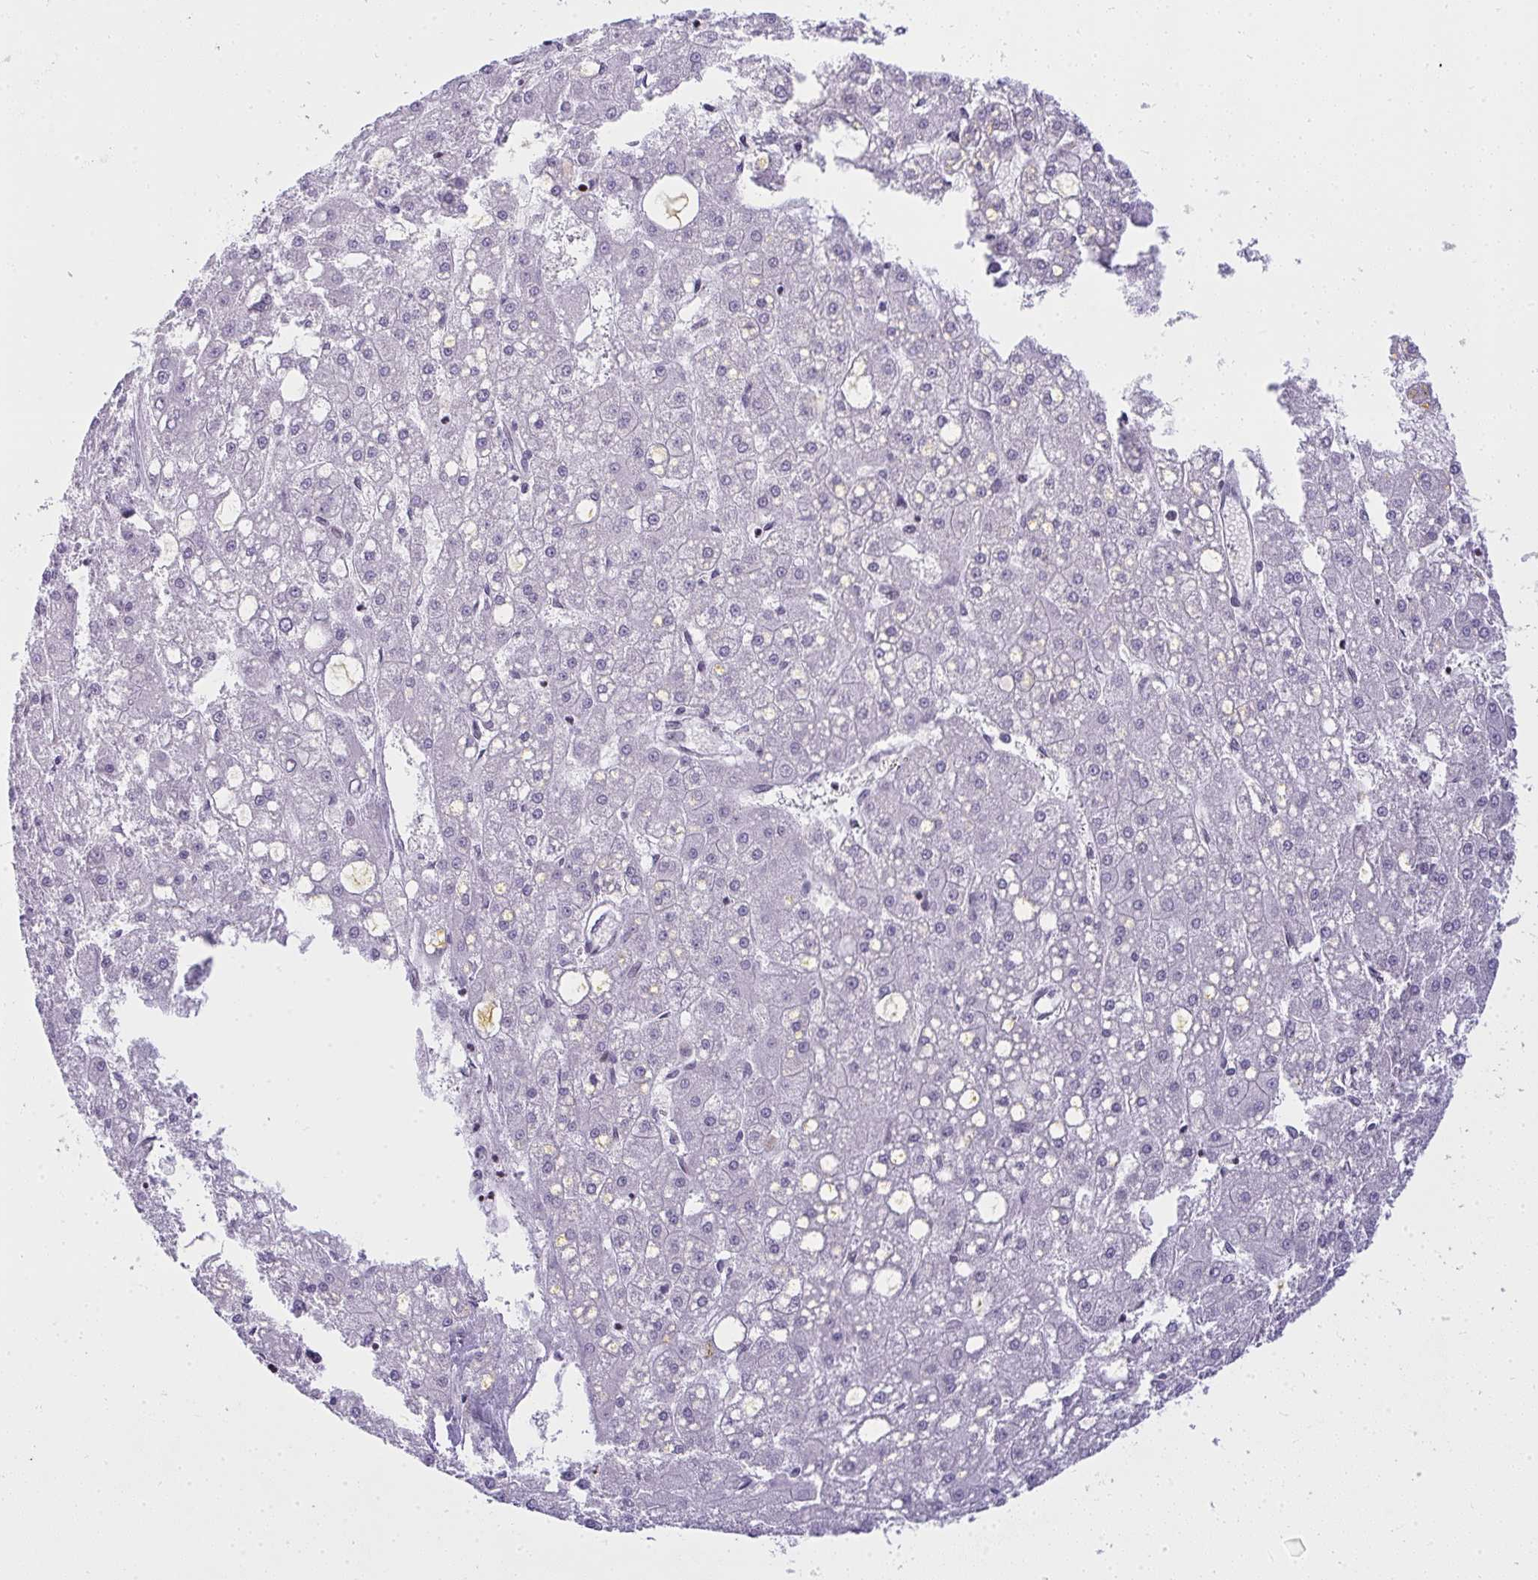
{"staining": {"intensity": "negative", "quantity": "none", "location": "none"}, "tissue": "liver cancer", "cell_type": "Tumor cells", "image_type": "cancer", "snomed": [{"axis": "morphology", "description": "Carcinoma, Hepatocellular, NOS"}, {"axis": "topography", "description": "Liver"}], "caption": "Tumor cells show no significant positivity in liver cancer (hepatocellular carcinoma).", "gene": "ZNF182", "patient": {"sex": "male", "age": 67}}